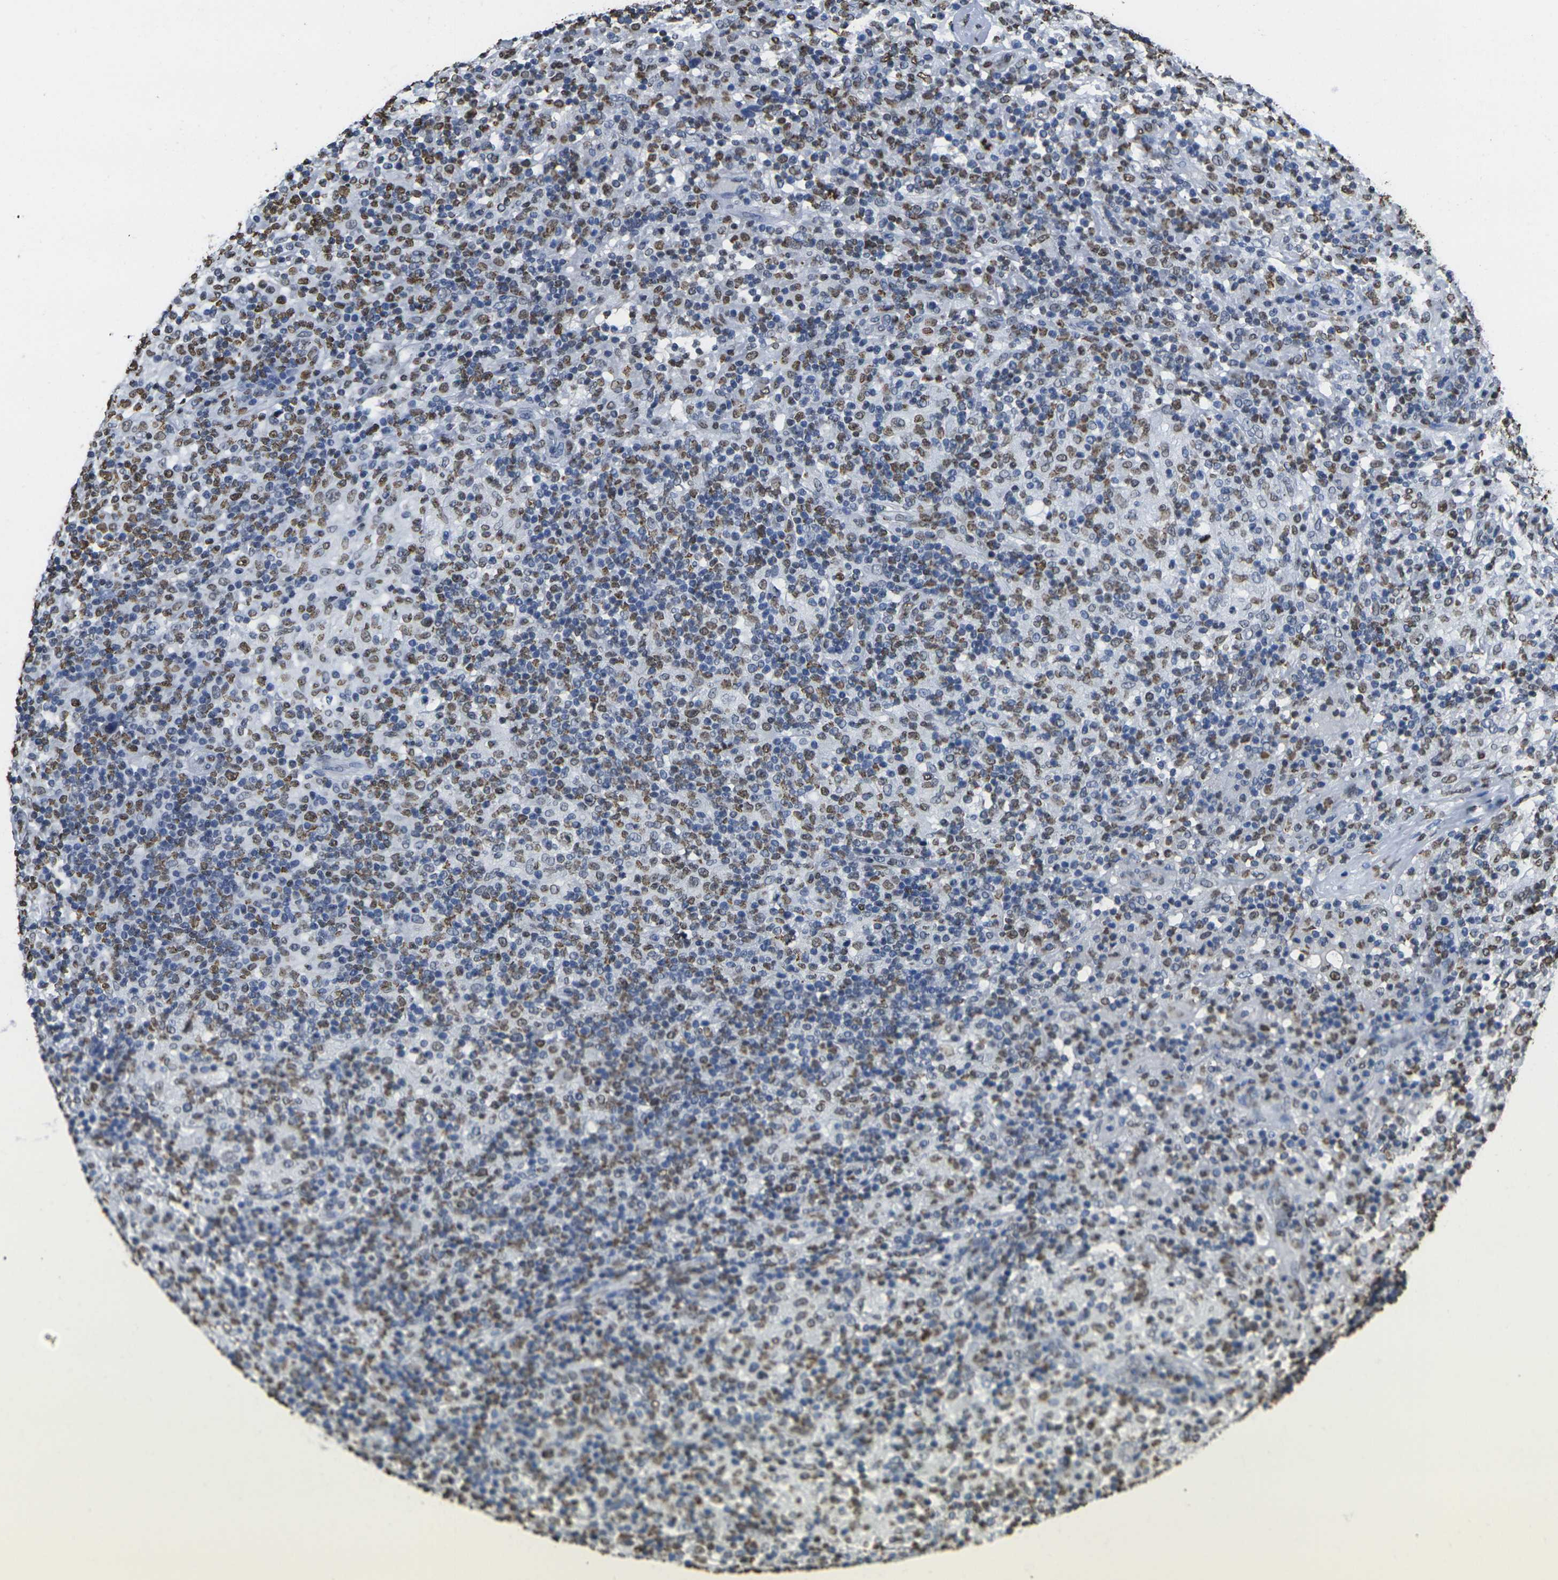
{"staining": {"intensity": "weak", "quantity": "25%-75%", "location": "nuclear"}, "tissue": "lymphoma", "cell_type": "Tumor cells", "image_type": "cancer", "snomed": [{"axis": "morphology", "description": "Hodgkin's disease, NOS"}, {"axis": "topography", "description": "Lymph node"}], "caption": "Hodgkin's disease stained with a brown dye shows weak nuclear positive expression in approximately 25%-75% of tumor cells.", "gene": "DRAXIN", "patient": {"sex": "male", "age": 70}}